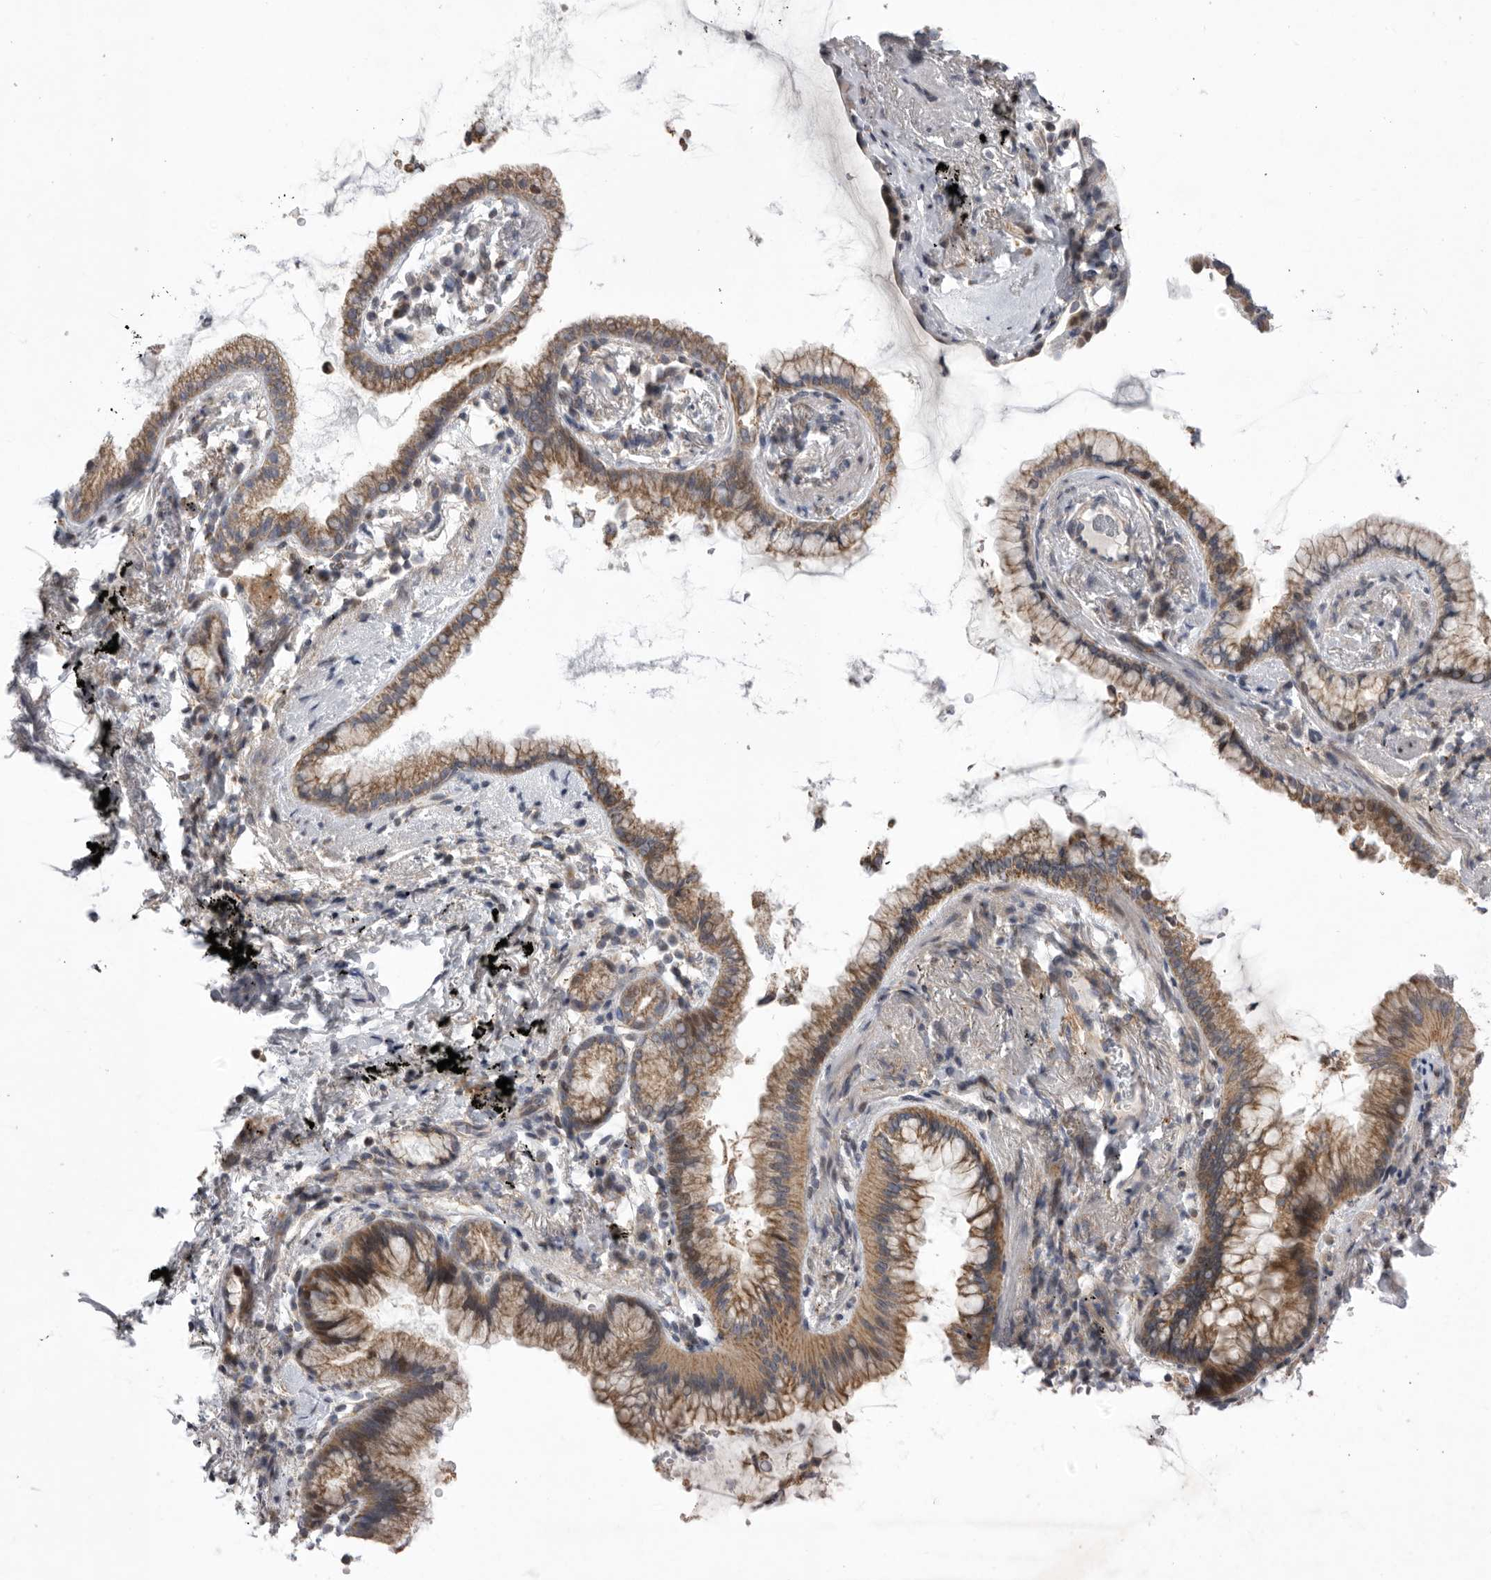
{"staining": {"intensity": "moderate", "quantity": ">75%", "location": "cytoplasmic/membranous"}, "tissue": "lung cancer", "cell_type": "Tumor cells", "image_type": "cancer", "snomed": [{"axis": "morphology", "description": "Adenocarcinoma, NOS"}, {"axis": "topography", "description": "Lung"}], "caption": "Immunohistochemistry (IHC) staining of lung adenocarcinoma, which reveals medium levels of moderate cytoplasmic/membranous expression in approximately >75% of tumor cells indicating moderate cytoplasmic/membranous protein positivity. The staining was performed using DAB (brown) for protein detection and nuclei were counterstained in hematoxylin (blue).", "gene": "MPZL1", "patient": {"sex": "female", "age": 70}}